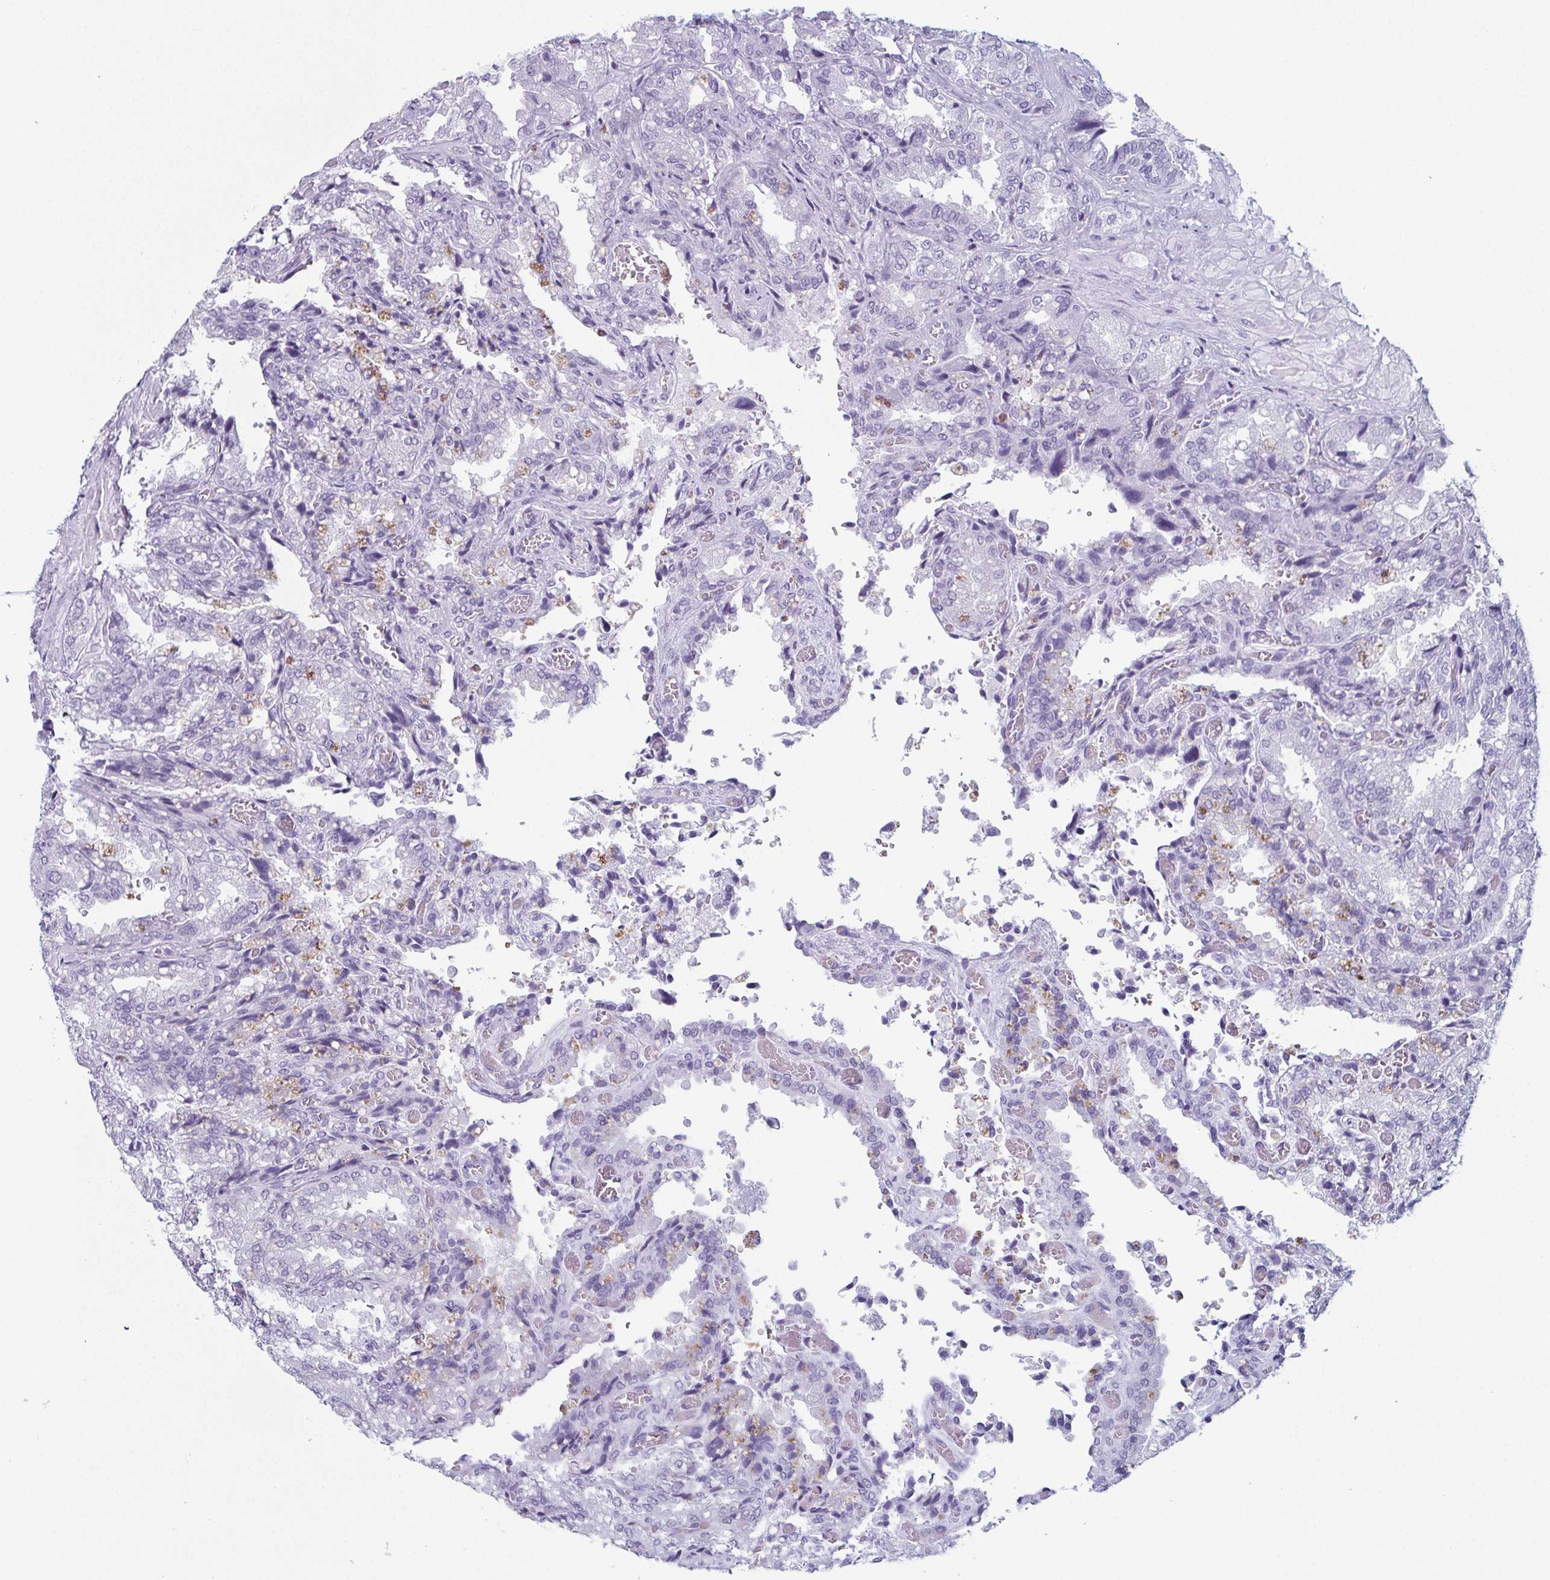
{"staining": {"intensity": "negative", "quantity": "none", "location": "none"}, "tissue": "seminal vesicle", "cell_type": "Glandular cells", "image_type": "normal", "snomed": [{"axis": "morphology", "description": "Normal tissue, NOS"}, {"axis": "topography", "description": "Seminal veicle"}], "caption": "The immunohistochemistry (IHC) image has no significant staining in glandular cells of seminal vesicle.", "gene": "ENKUR", "patient": {"sex": "male", "age": 57}}